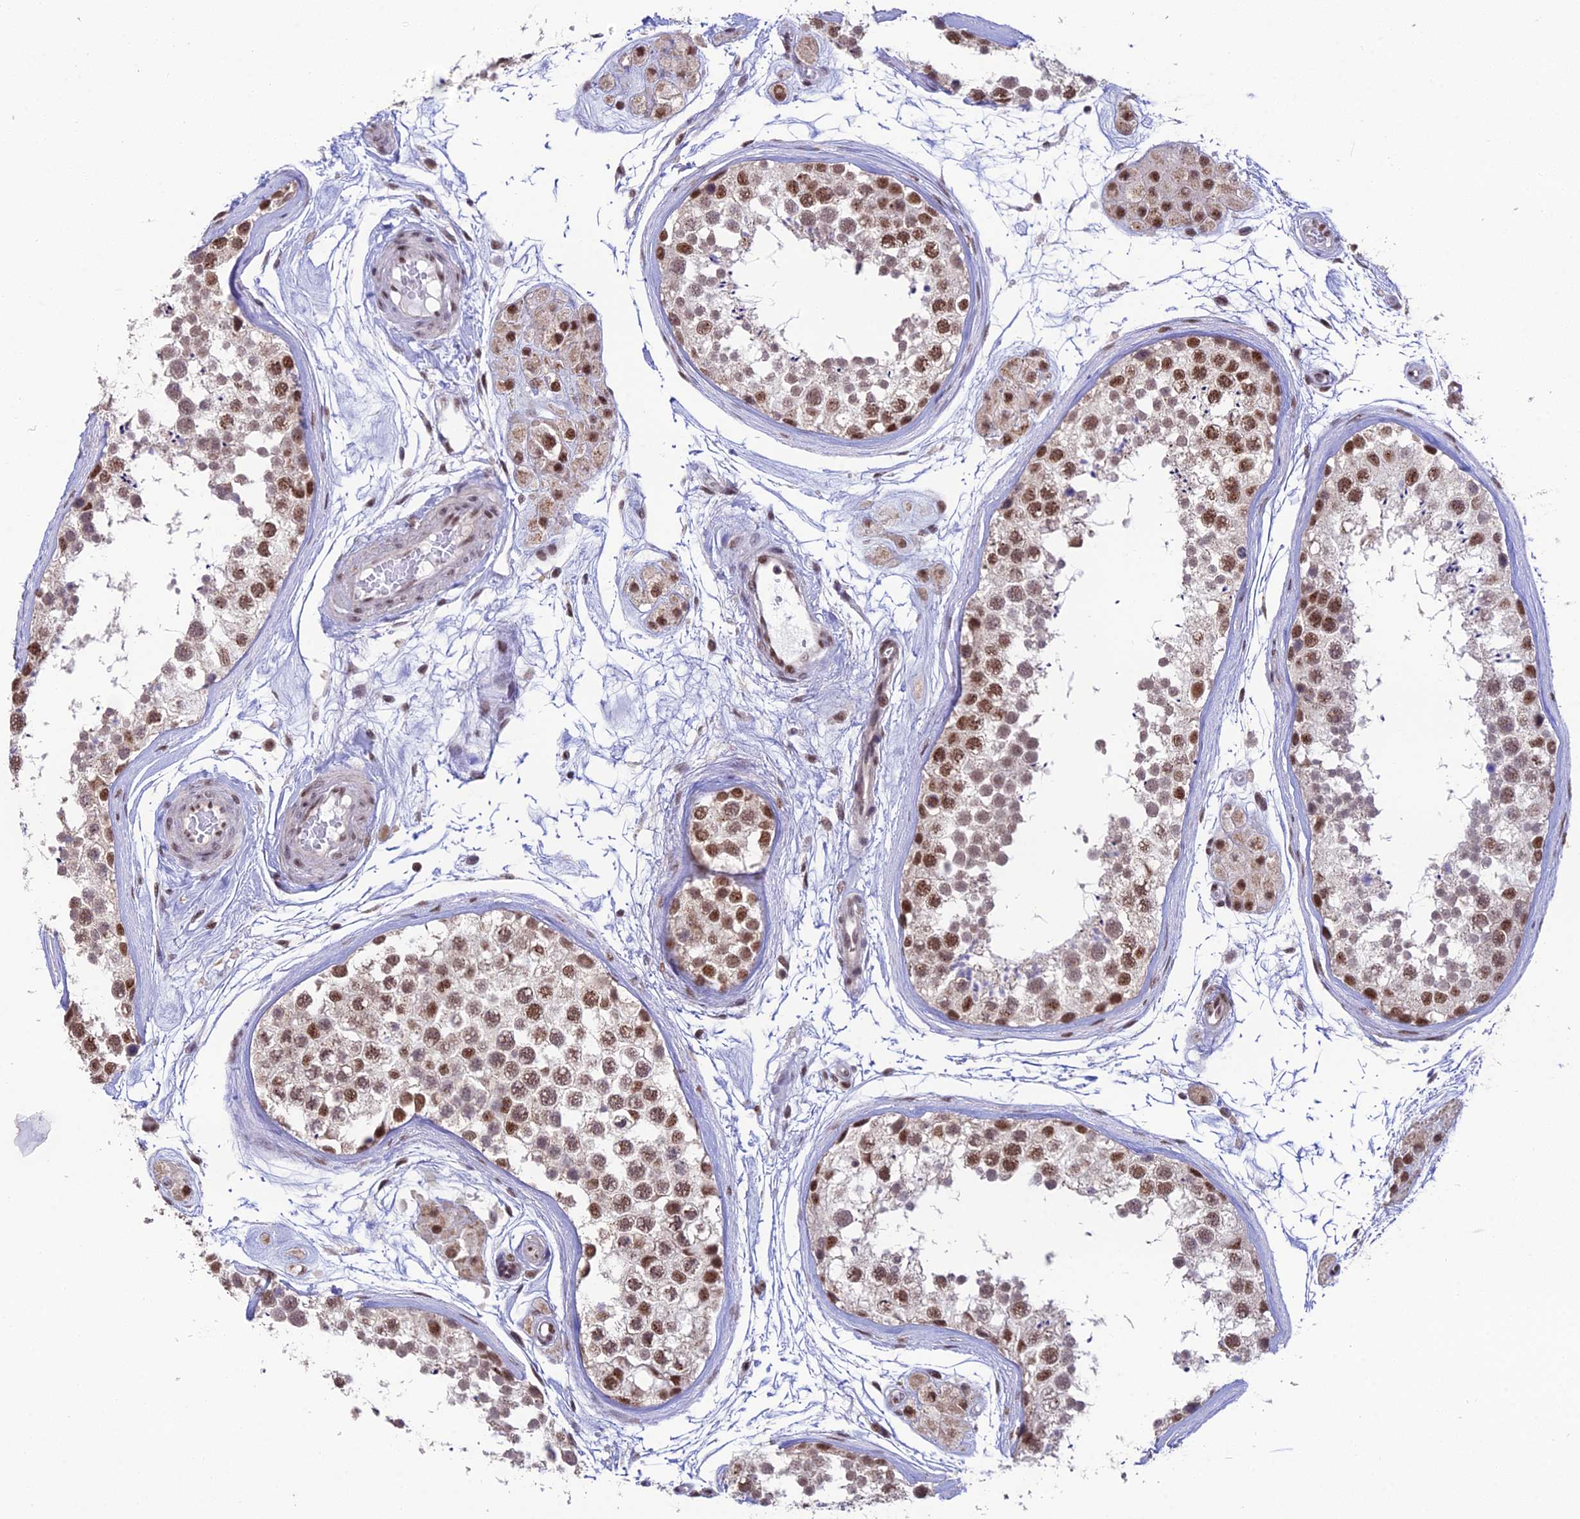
{"staining": {"intensity": "moderate", "quantity": ">75%", "location": "nuclear"}, "tissue": "testis", "cell_type": "Cells in seminiferous ducts", "image_type": "normal", "snomed": [{"axis": "morphology", "description": "Normal tissue, NOS"}, {"axis": "topography", "description": "Testis"}], "caption": "Immunohistochemistry (IHC) staining of benign testis, which reveals medium levels of moderate nuclear expression in about >75% of cells in seminiferous ducts indicating moderate nuclear protein staining. The staining was performed using DAB (brown) for protein detection and nuclei were counterstained in hematoxylin (blue).", "gene": "THOC7", "patient": {"sex": "male", "age": 56}}